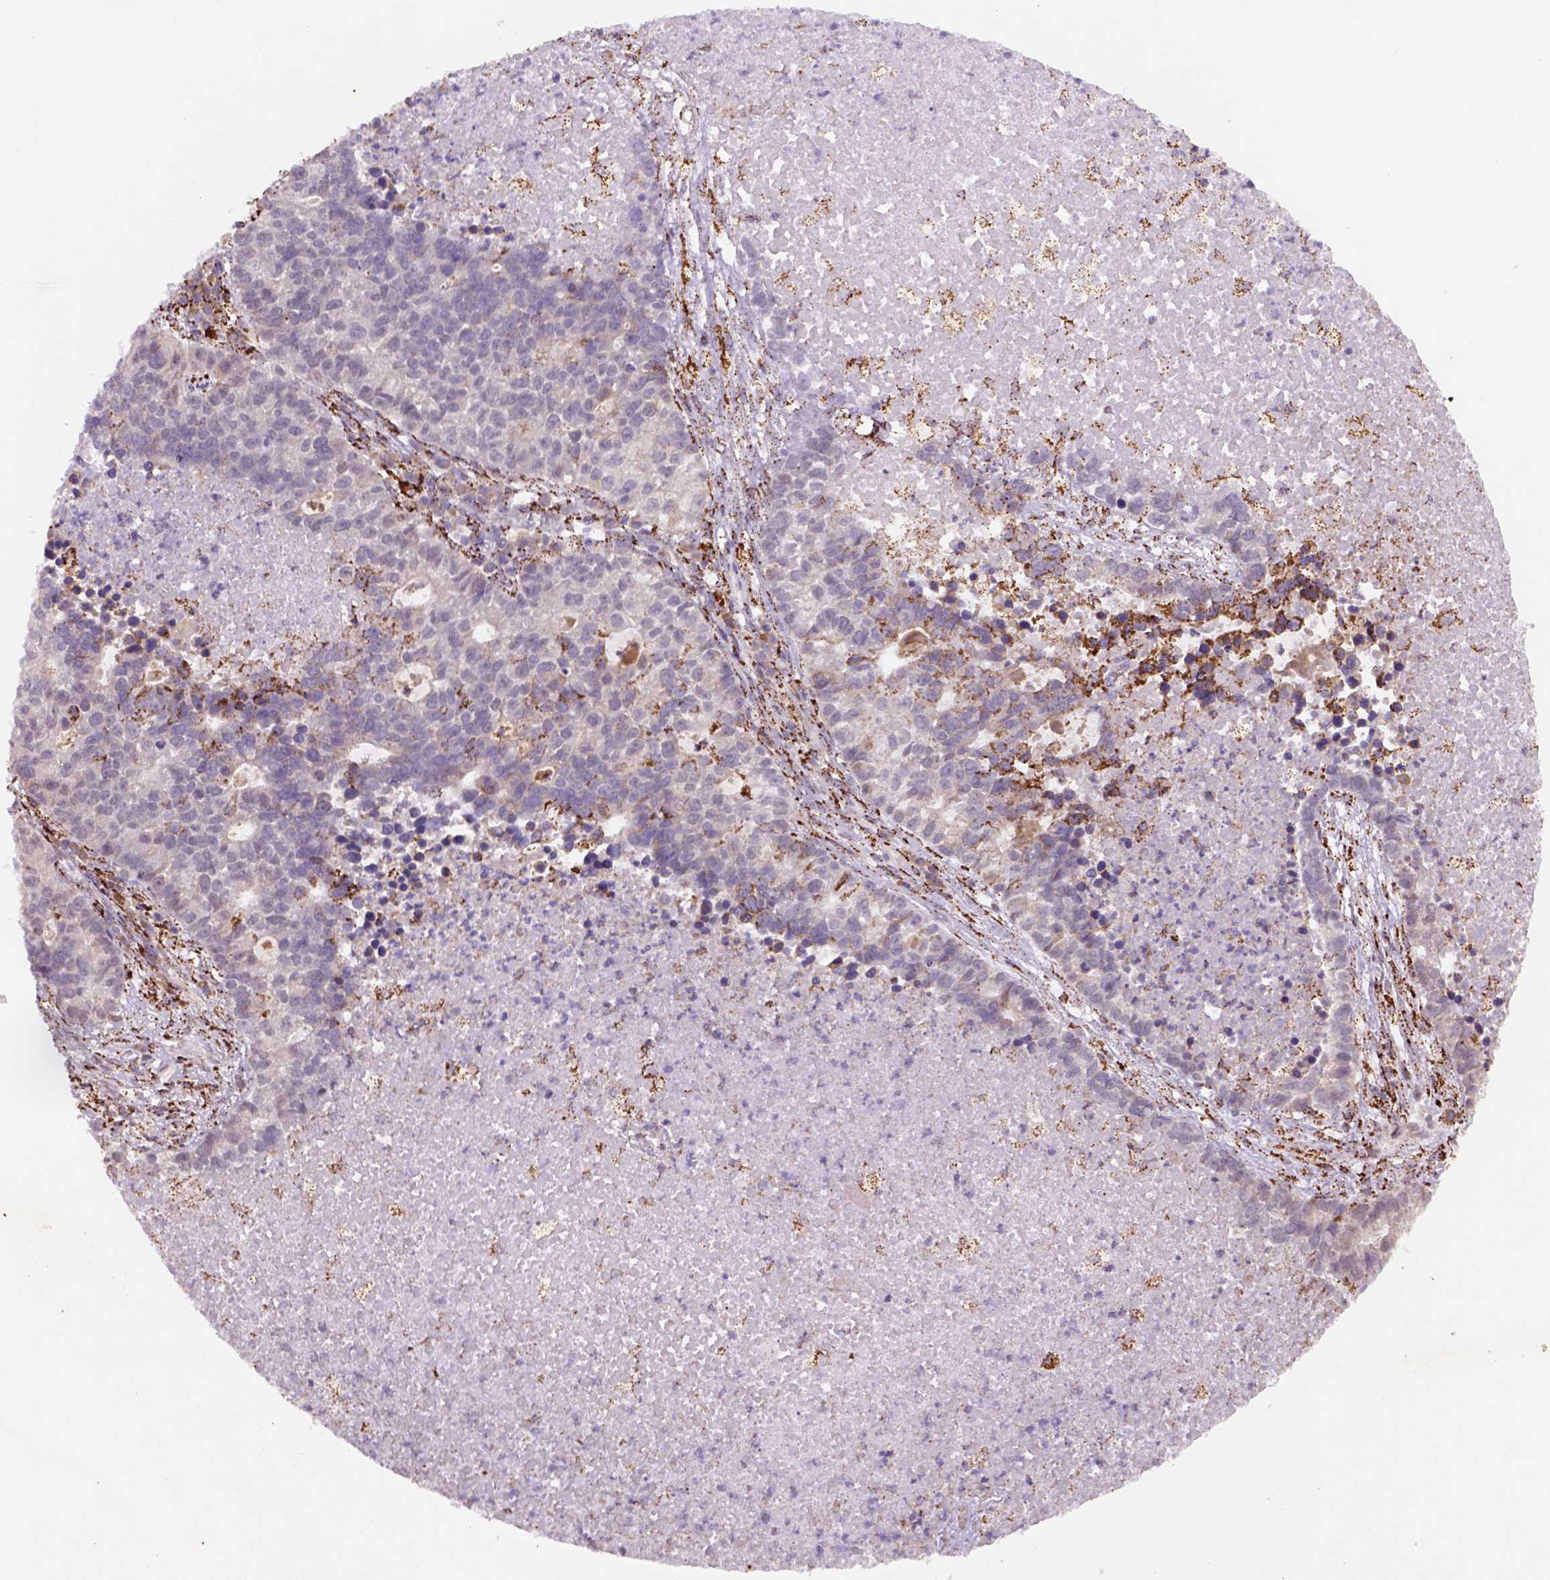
{"staining": {"intensity": "negative", "quantity": "none", "location": "none"}, "tissue": "lung cancer", "cell_type": "Tumor cells", "image_type": "cancer", "snomed": [{"axis": "morphology", "description": "Adenocarcinoma, NOS"}, {"axis": "topography", "description": "Lung"}], "caption": "A high-resolution micrograph shows IHC staining of lung adenocarcinoma, which reveals no significant staining in tumor cells.", "gene": "FZD7", "patient": {"sex": "male", "age": 57}}